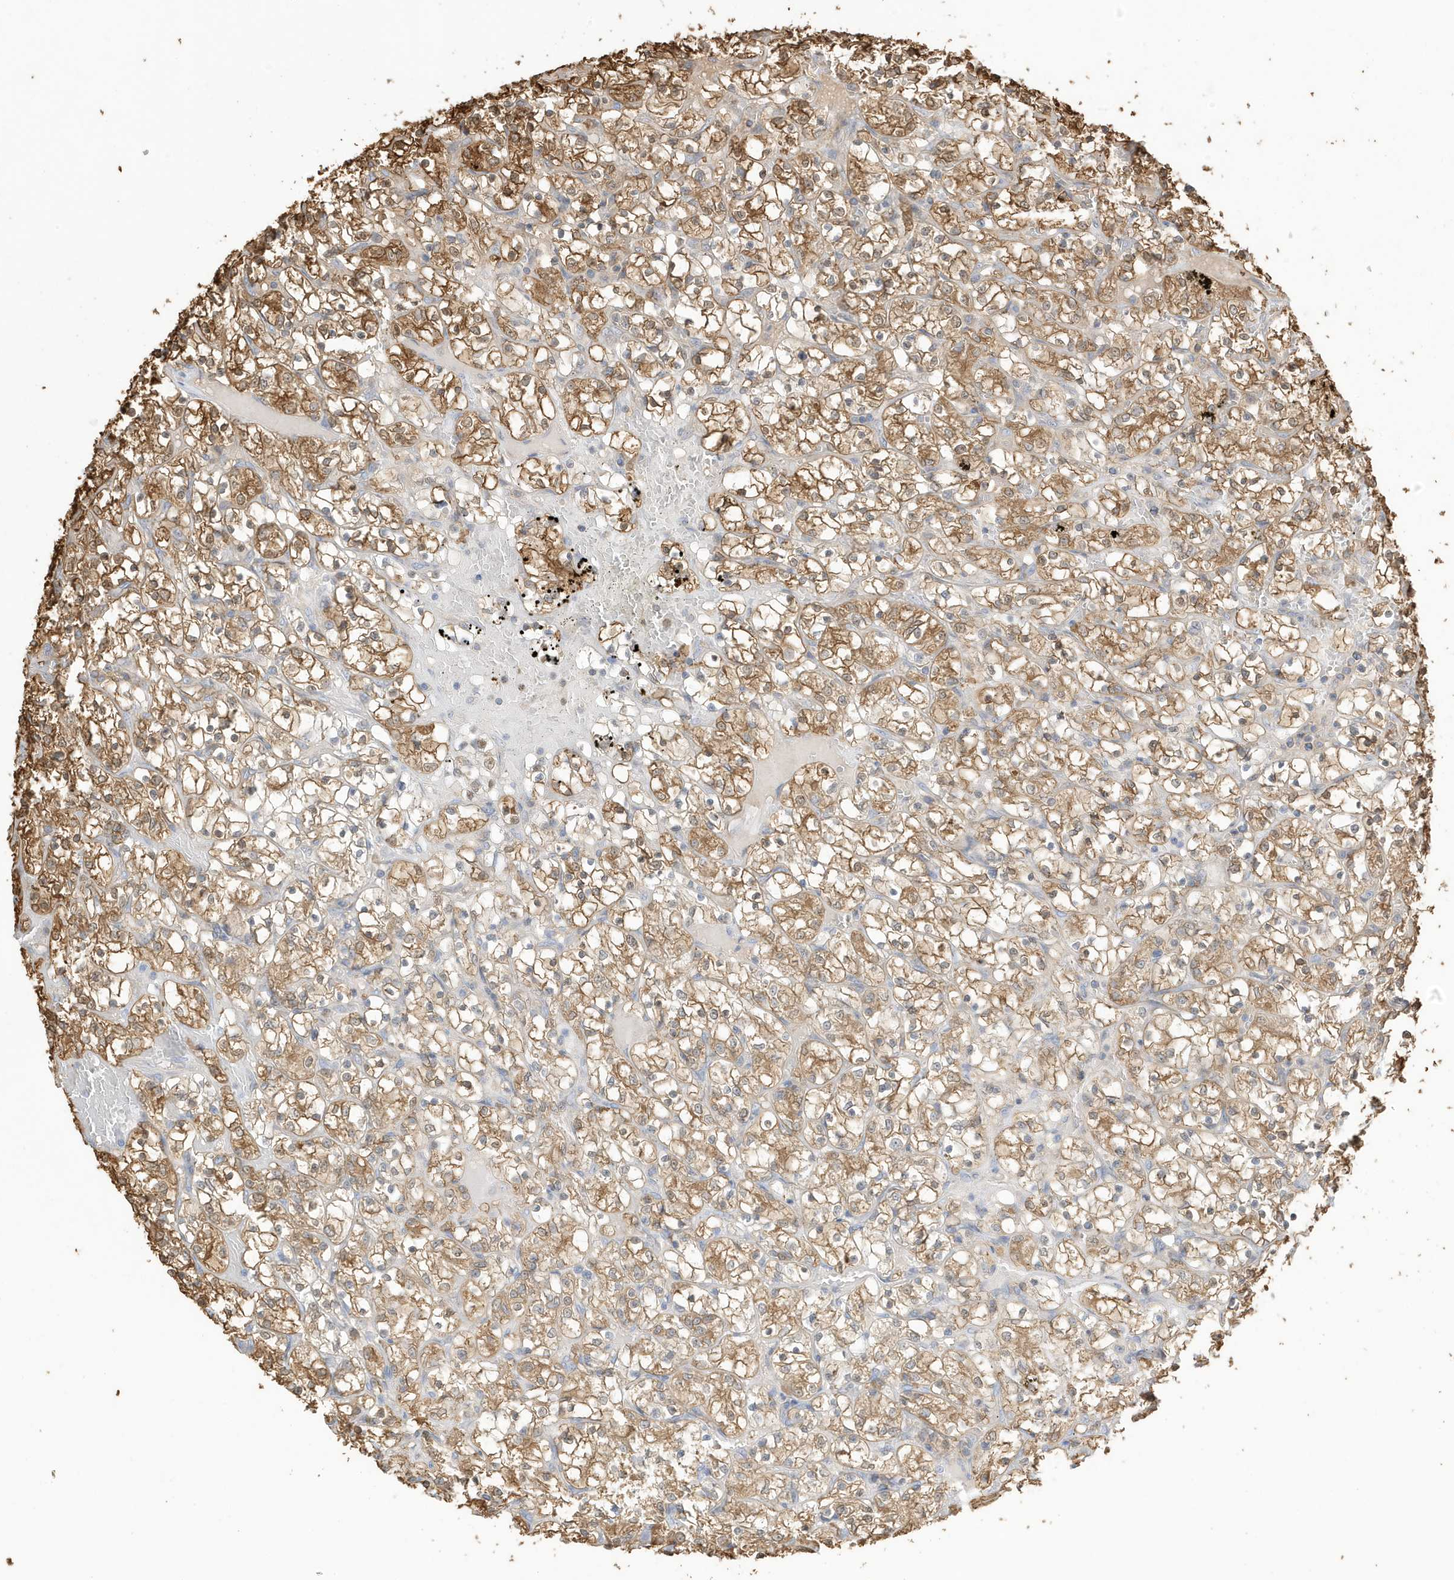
{"staining": {"intensity": "moderate", "quantity": ">75%", "location": "cytoplasmic/membranous"}, "tissue": "renal cancer", "cell_type": "Tumor cells", "image_type": "cancer", "snomed": [{"axis": "morphology", "description": "Adenocarcinoma, NOS"}, {"axis": "topography", "description": "Kidney"}], "caption": "Immunohistochemistry (IHC) photomicrograph of neoplastic tissue: human adenocarcinoma (renal) stained using IHC reveals medium levels of moderate protein expression localized specifically in the cytoplasmic/membranous of tumor cells, appearing as a cytoplasmic/membranous brown color.", "gene": "AZI2", "patient": {"sex": "female", "age": 69}}